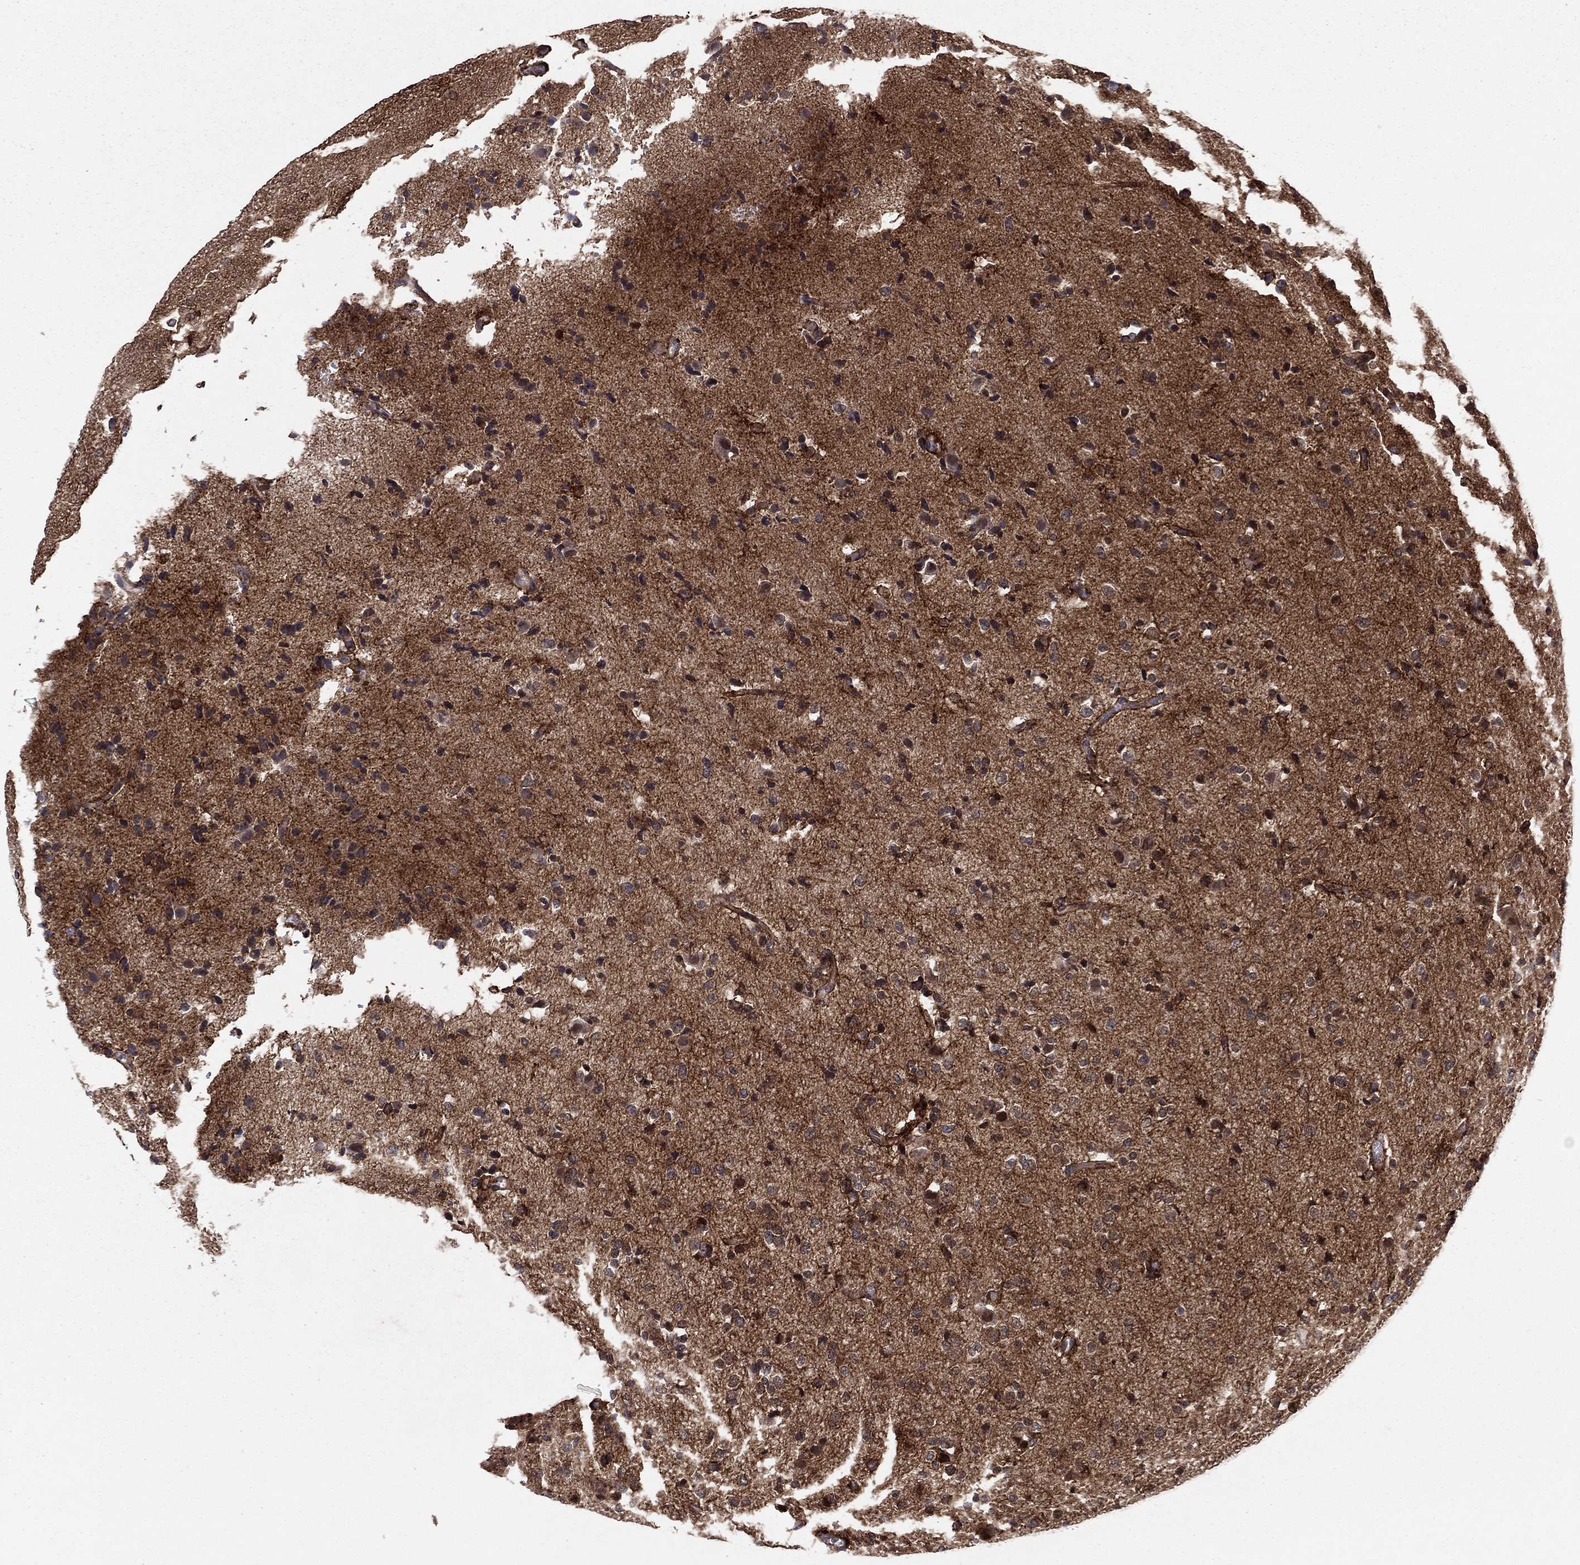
{"staining": {"intensity": "negative", "quantity": "none", "location": "none"}, "tissue": "glioma", "cell_type": "Tumor cells", "image_type": "cancer", "snomed": [{"axis": "morphology", "description": "Glioma, malignant, Low grade"}, {"axis": "topography", "description": "Brain"}], "caption": "IHC histopathology image of neoplastic tissue: human glioma stained with DAB (3,3'-diaminobenzidine) displays no significant protein staining in tumor cells. (DAB immunohistochemistry visualized using brightfield microscopy, high magnification).", "gene": "SSX2IP", "patient": {"sex": "male", "age": 41}}